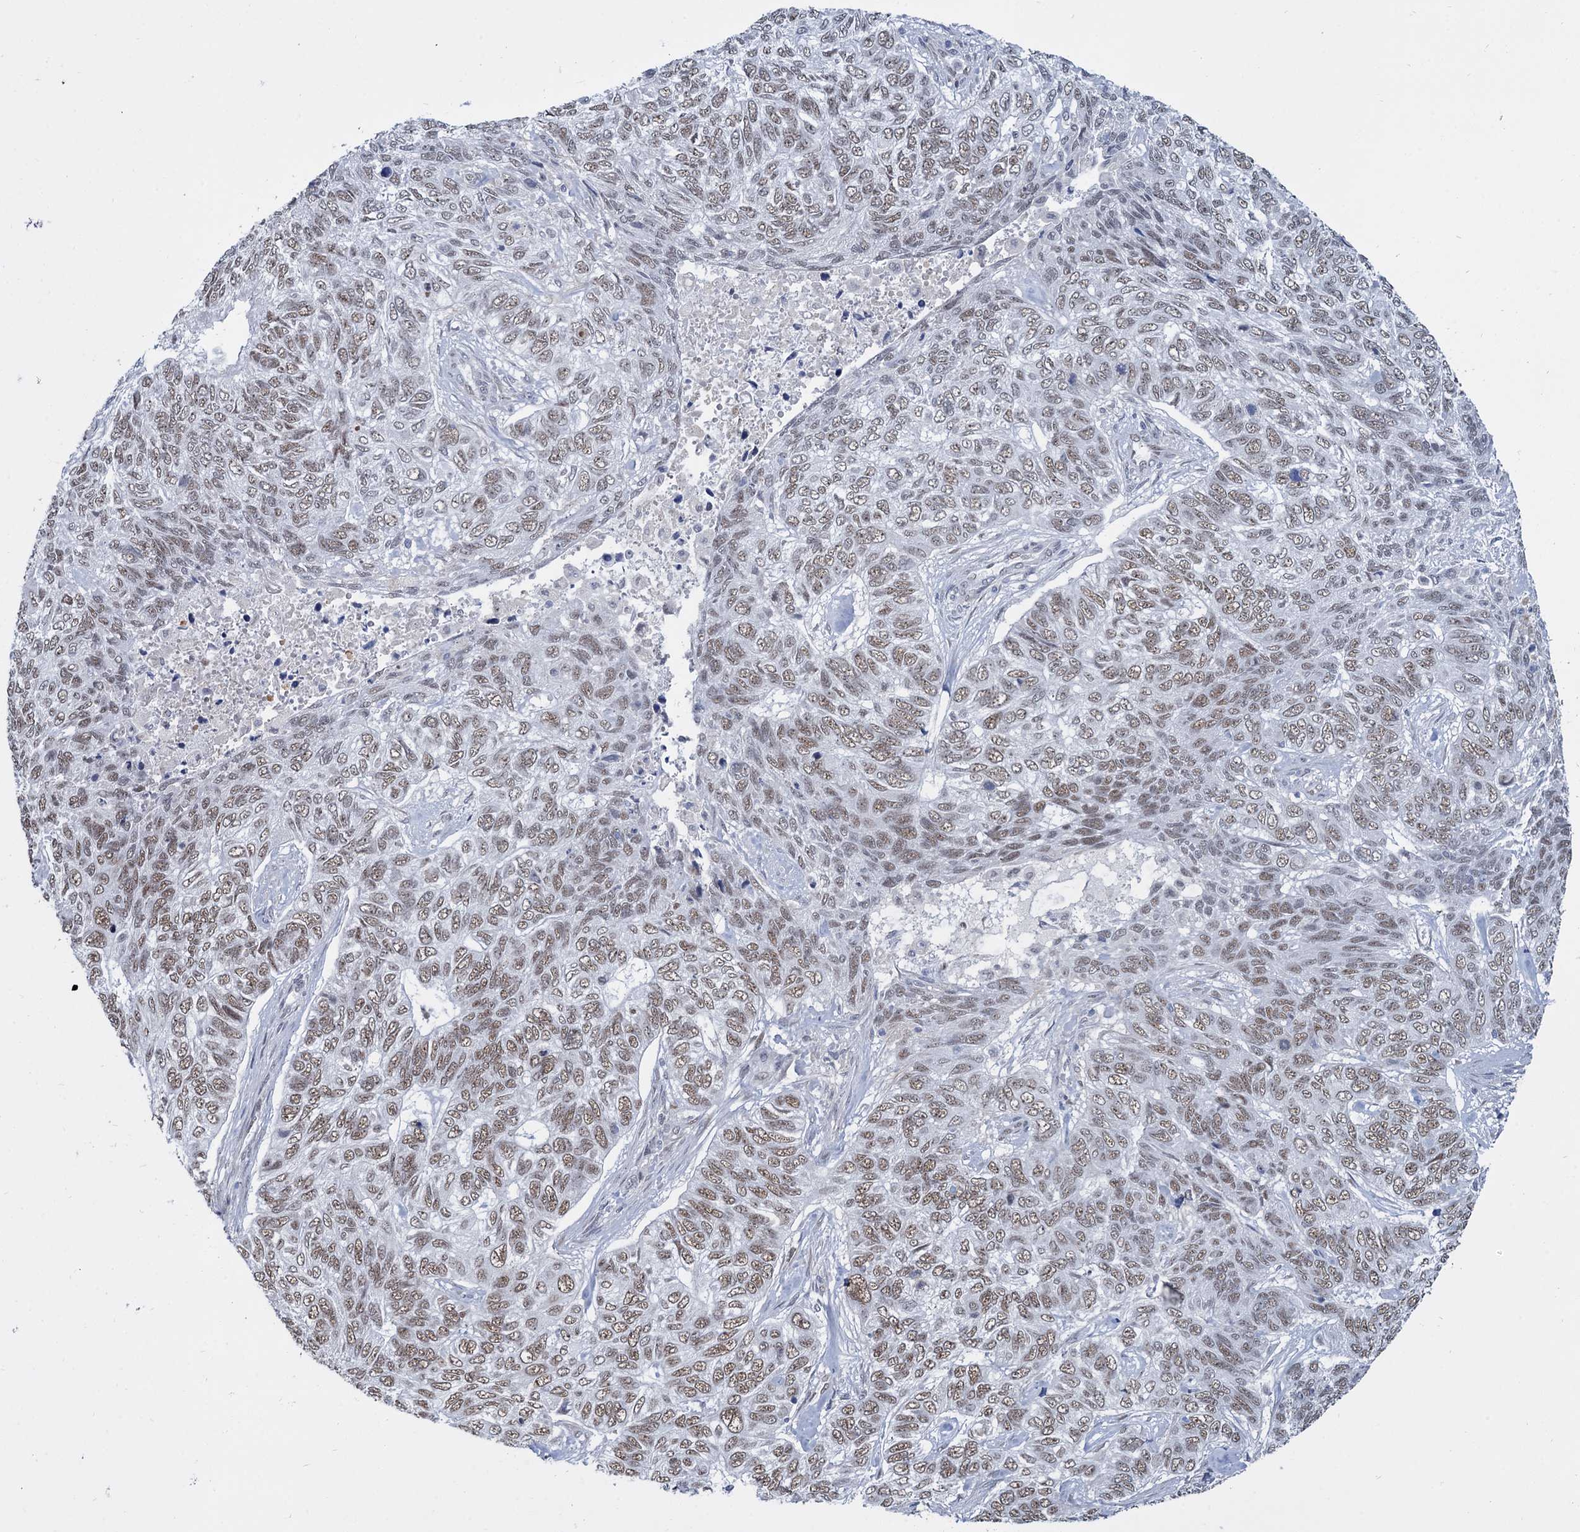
{"staining": {"intensity": "moderate", "quantity": ">75%", "location": "nuclear"}, "tissue": "skin cancer", "cell_type": "Tumor cells", "image_type": "cancer", "snomed": [{"axis": "morphology", "description": "Basal cell carcinoma"}, {"axis": "topography", "description": "Skin"}], "caption": "Skin basal cell carcinoma was stained to show a protein in brown. There is medium levels of moderate nuclear expression in approximately >75% of tumor cells.", "gene": "RPRD1A", "patient": {"sex": "female", "age": 65}}